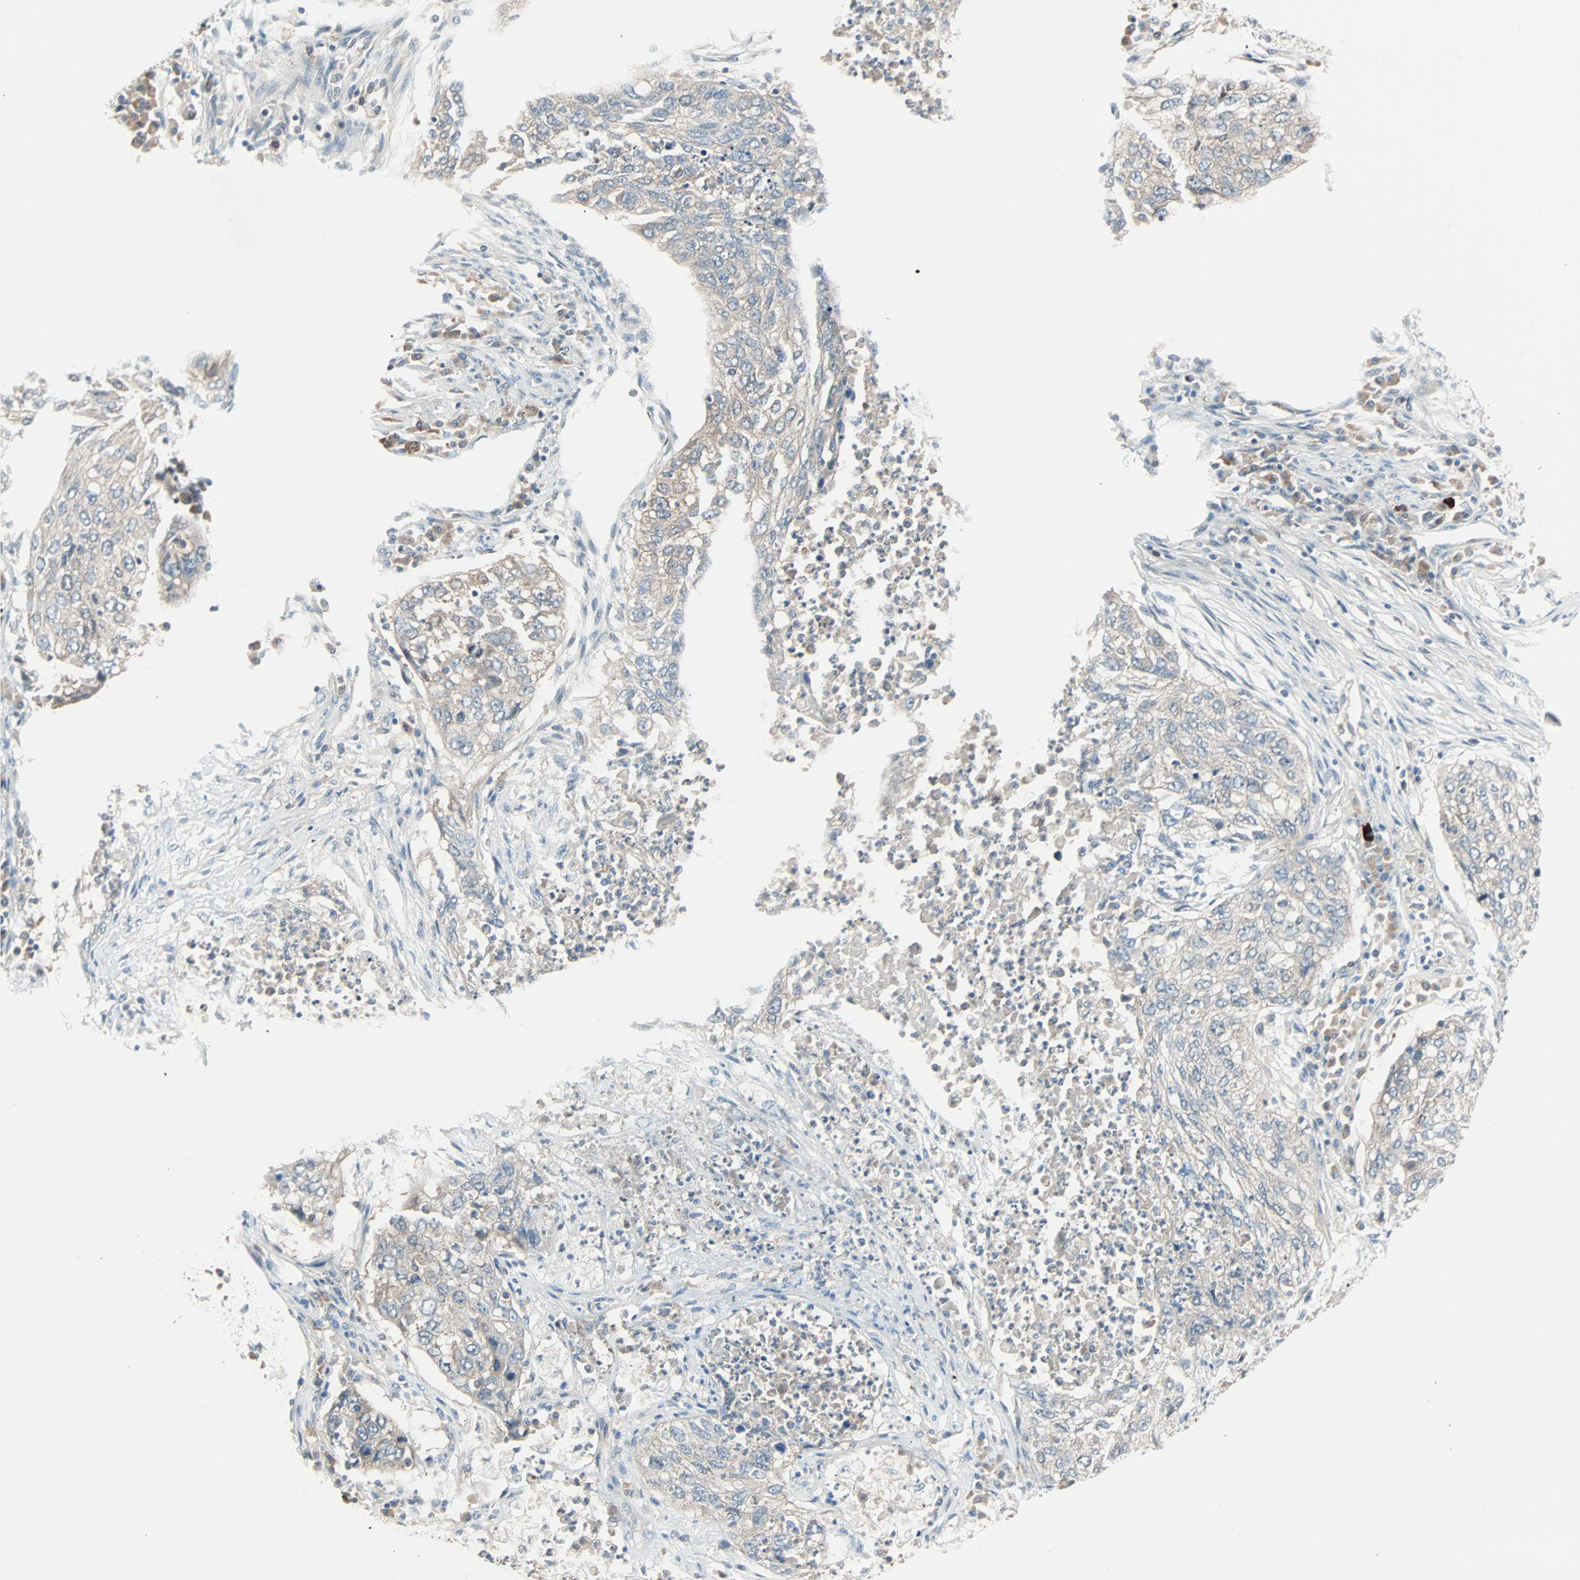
{"staining": {"intensity": "weak", "quantity": "25%-75%", "location": "cytoplasmic/membranous"}, "tissue": "lung cancer", "cell_type": "Tumor cells", "image_type": "cancer", "snomed": [{"axis": "morphology", "description": "Squamous cell carcinoma, NOS"}, {"axis": "topography", "description": "Lung"}], "caption": "Brown immunohistochemical staining in human lung squamous cell carcinoma shows weak cytoplasmic/membranous expression in about 25%-75% of tumor cells. (Brightfield microscopy of DAB IHC at high magnification).", "gene": "SMIM8", "patient": {"sex": "female", "age": 63}}